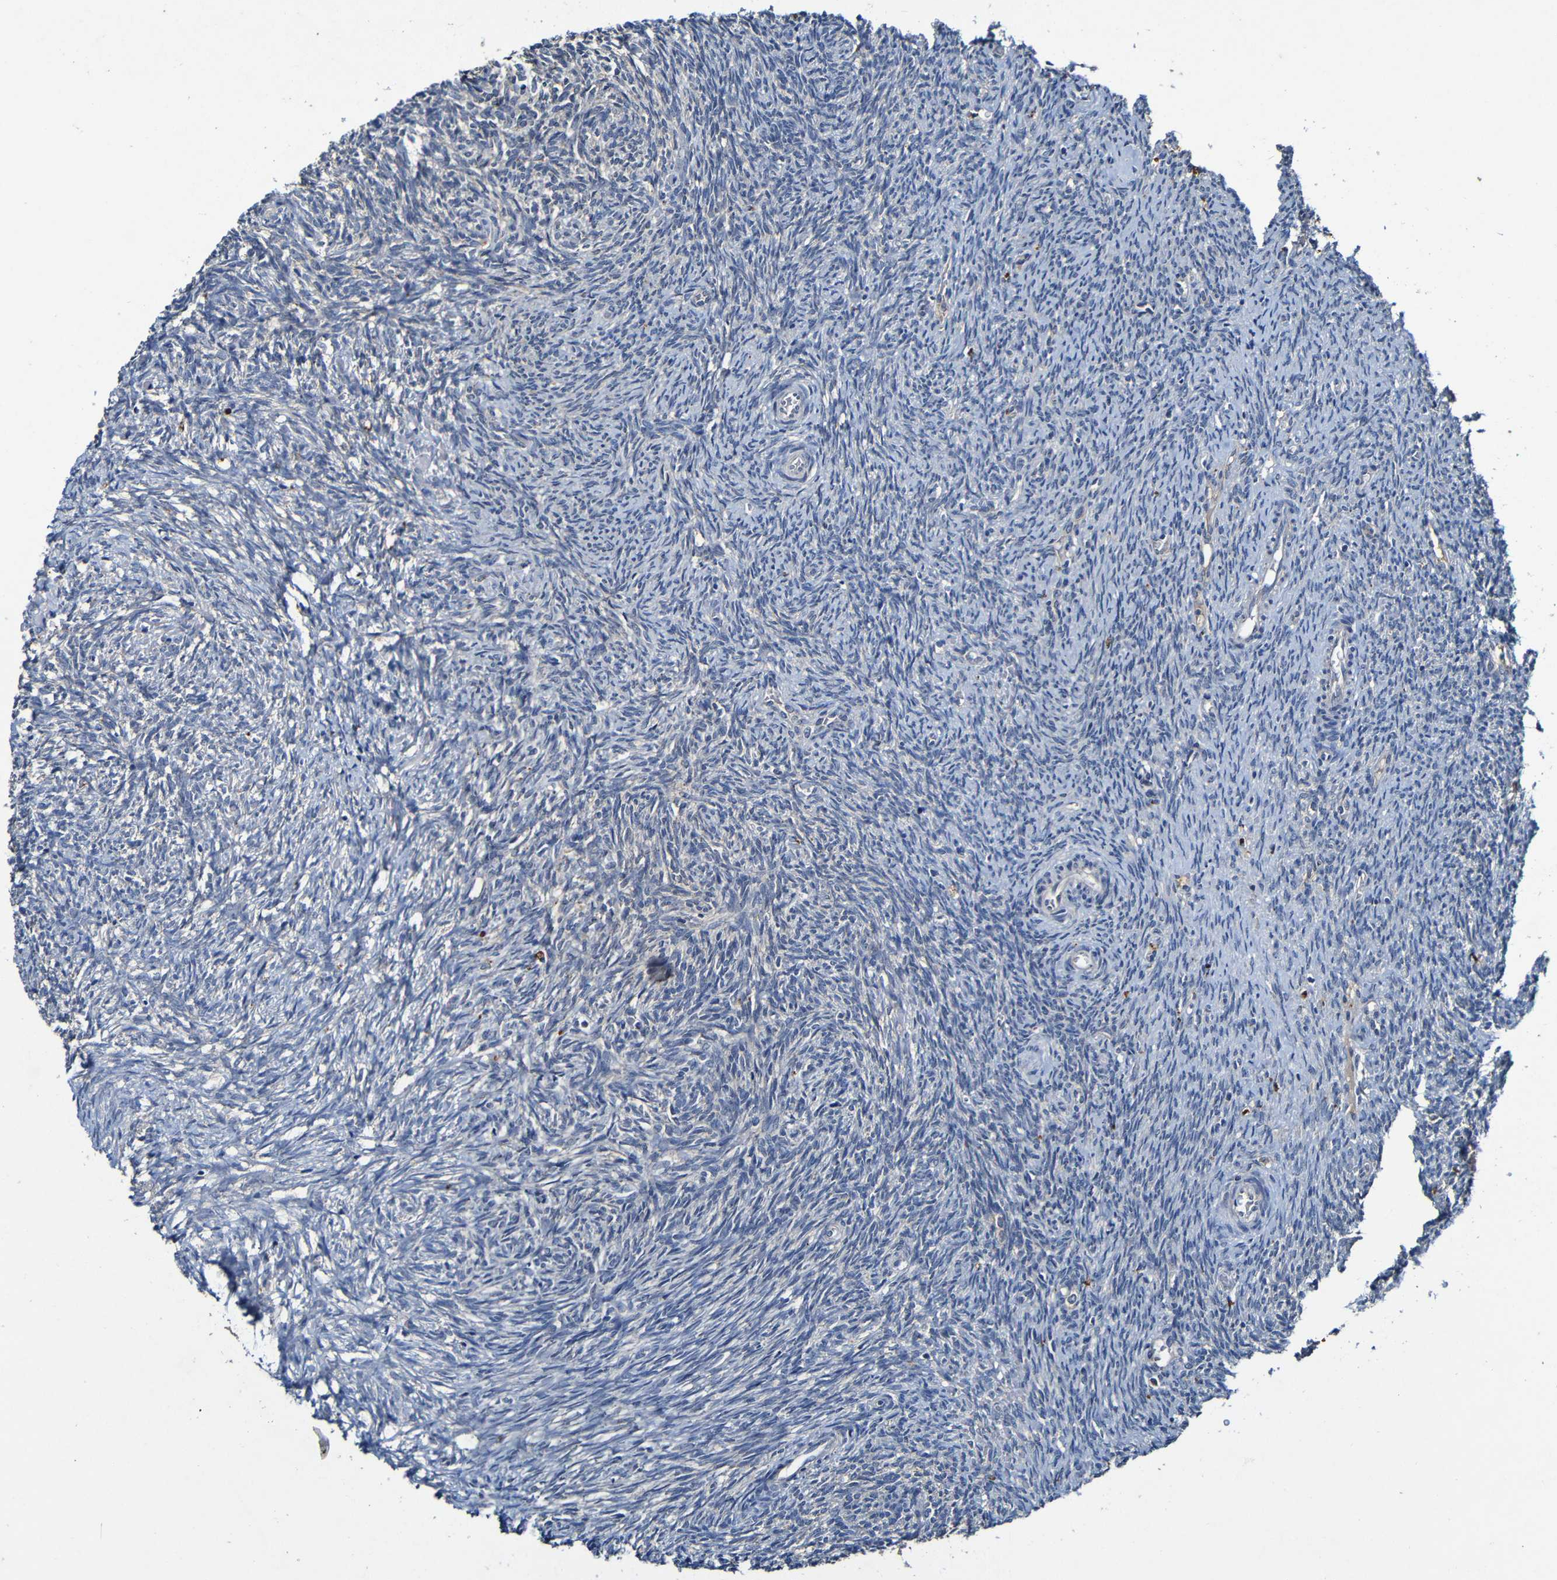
{"staining": {"intensity": "negative", "quantity": "none", "location": "none"}, "tissue": "ovary", "cell_type": "Ovarian stroma cells", "image_type": "normal", "snomed": [{"axis": "morphology", "description": "Normal tissue, NOS"}, {"axis": "topography", "description": "Ovary"}], "caption": "An image of human ovary is negative for staining in ovarian stroma cells. Brightfield microscopy of immunohistochemistry stained with DAB (3,3'-diaminobenzidine) (brown) and hematoxylin (blue), captured at high magnification.", "gene": "LRRC70", "patient": {"sex": "female", "age": 41}}